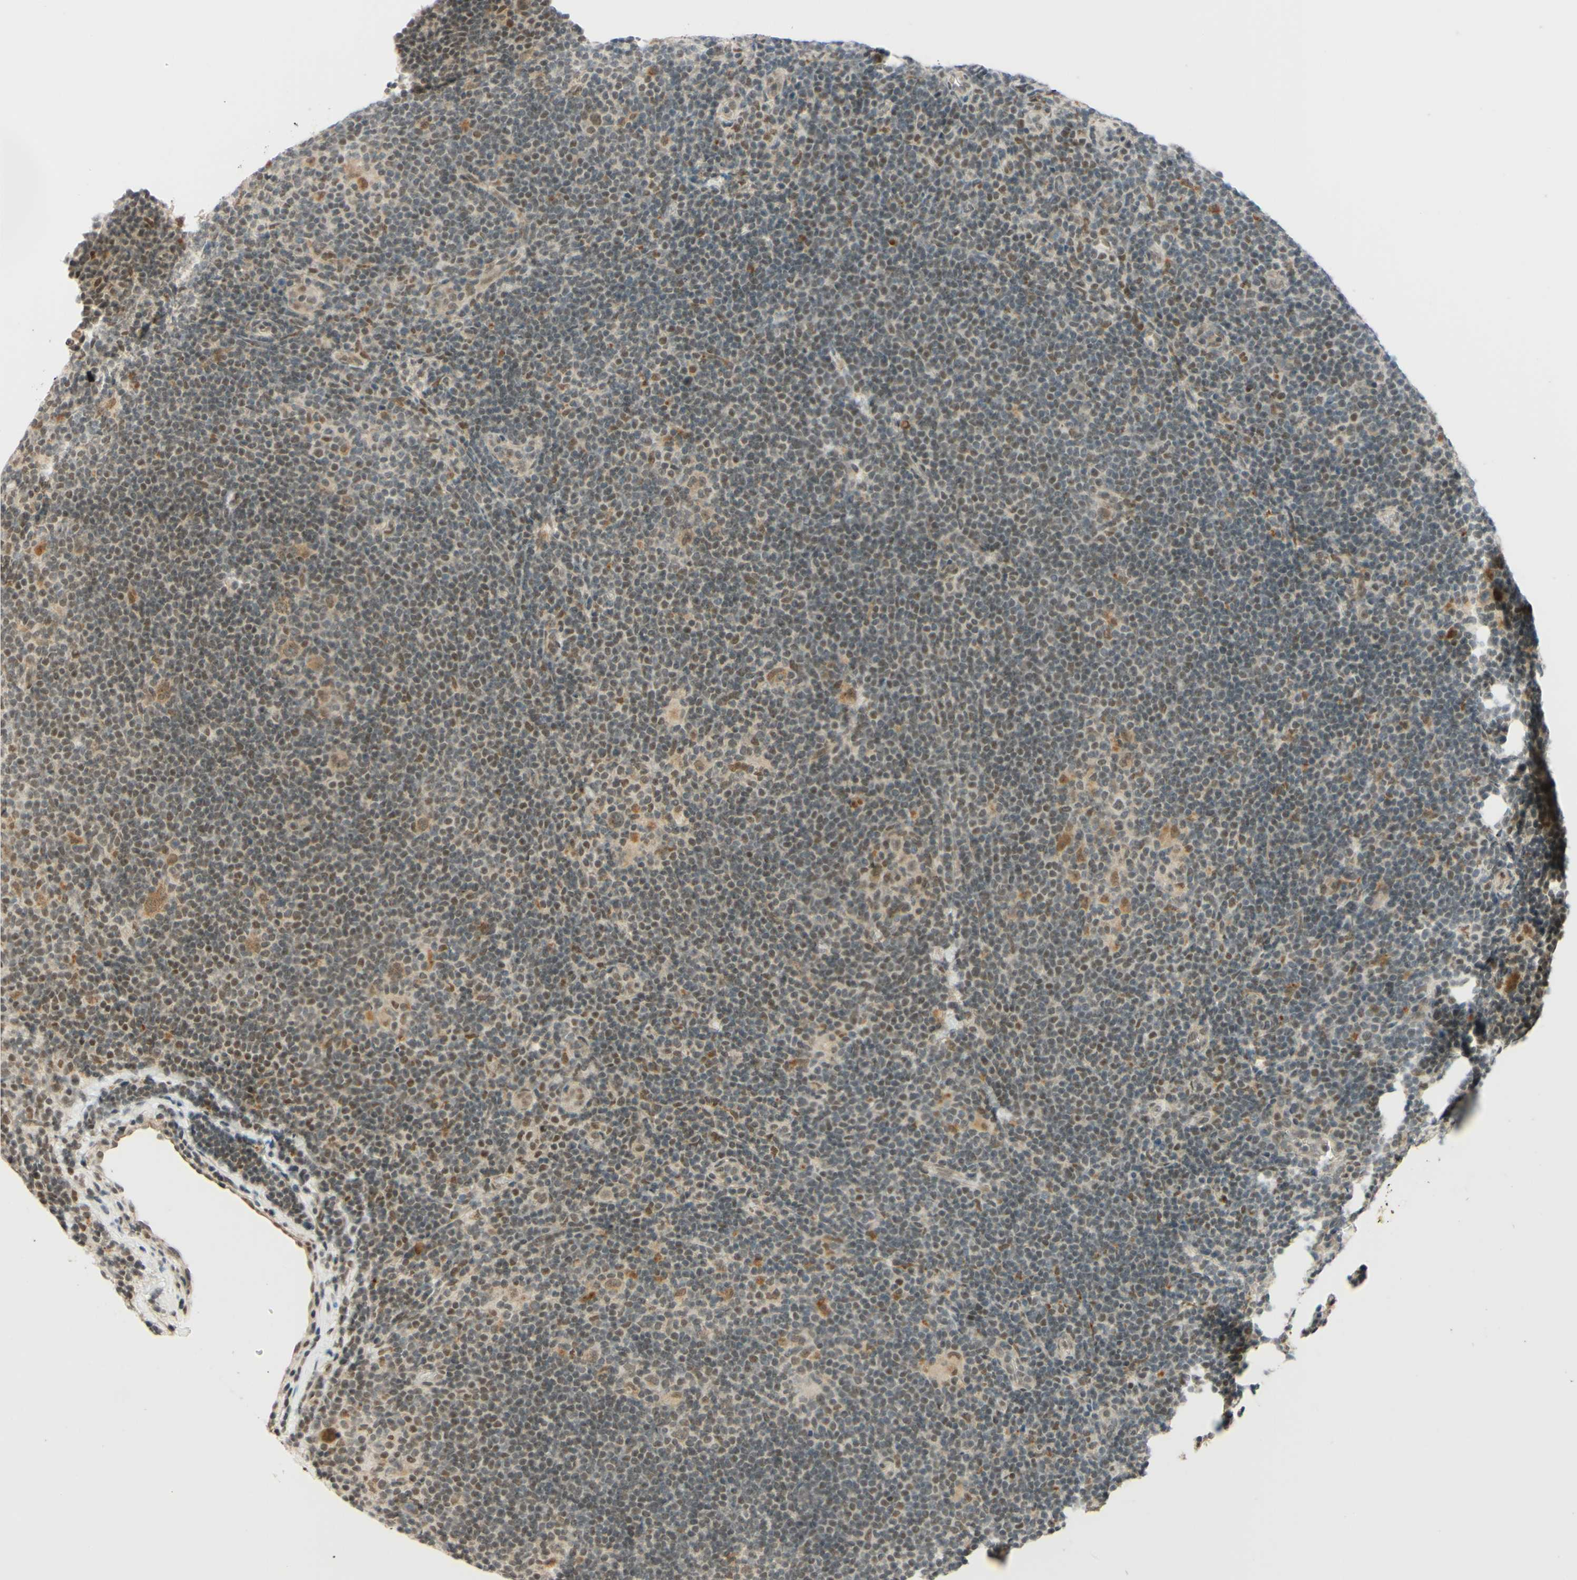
{"staining": {"intensity": "moderate", "quantity": ">75%", "location": "cytoplasmic/membranous"}, "tissue": "lymphoma", "cell_type": "Tumor cells", "image_type": "cancer", "snomed": [{"axis": "morphology", "description": "Hodgkin's disease, NOS"}, {"axis": "topography", "description": "Lymph node"}], "caption": "IHC (DAB (3,3'-diaminobenzidine)) staining of lymphoma exhibits moderate cytoplasmic/membranous protein expression in approximately >75% of tumor cells.", "gene": "SMARCB1", "patient": {"sex": "female", "age": 57}}